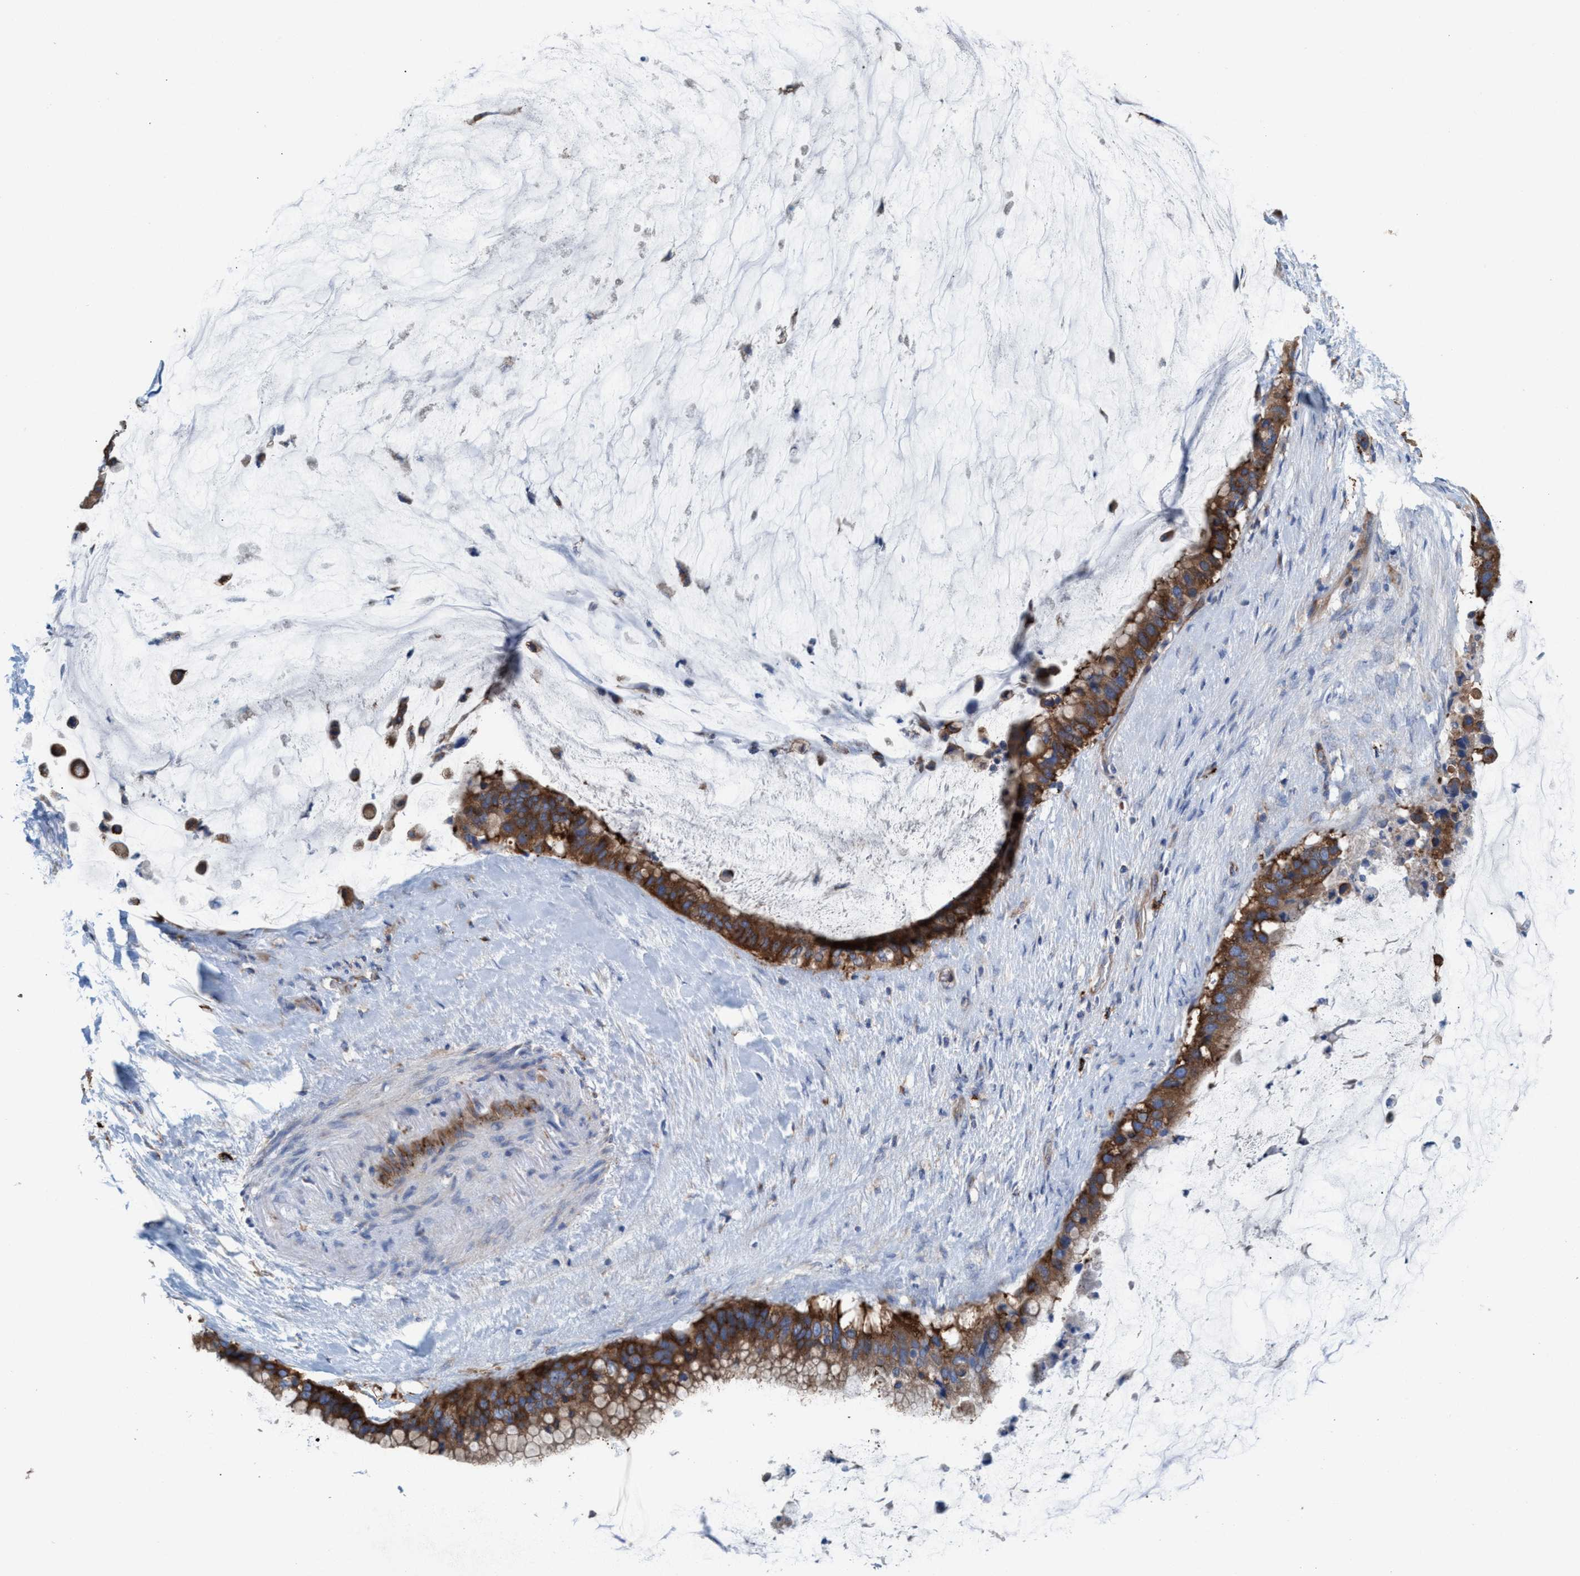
{"staining": {"intensity": "strong", "quantity": ">75%", "location": "cytoplasmic/membranous"}, "tissue": "pancreatic cancer", "cell_type": "Tumor cells", "image_type": "cancer", "snomed": [{"axis": "morphology", "description": "Adenocarcinoma, NOS"}, {"axis": "topography", "description": "Pancreas"}], "caption": "IHC (DAB (3,3'-diaminobenzidine)) staining of adenocarcinoma (pancreatic) demonstrates strong cytoplasmic/membranous protein positivity in about >75% of tumor cells. (brown staining indicates protein expression, while blue staining denotes nuclei).", "gene": "NYAP1", "patient": {"sex": "male", "age": 41}}